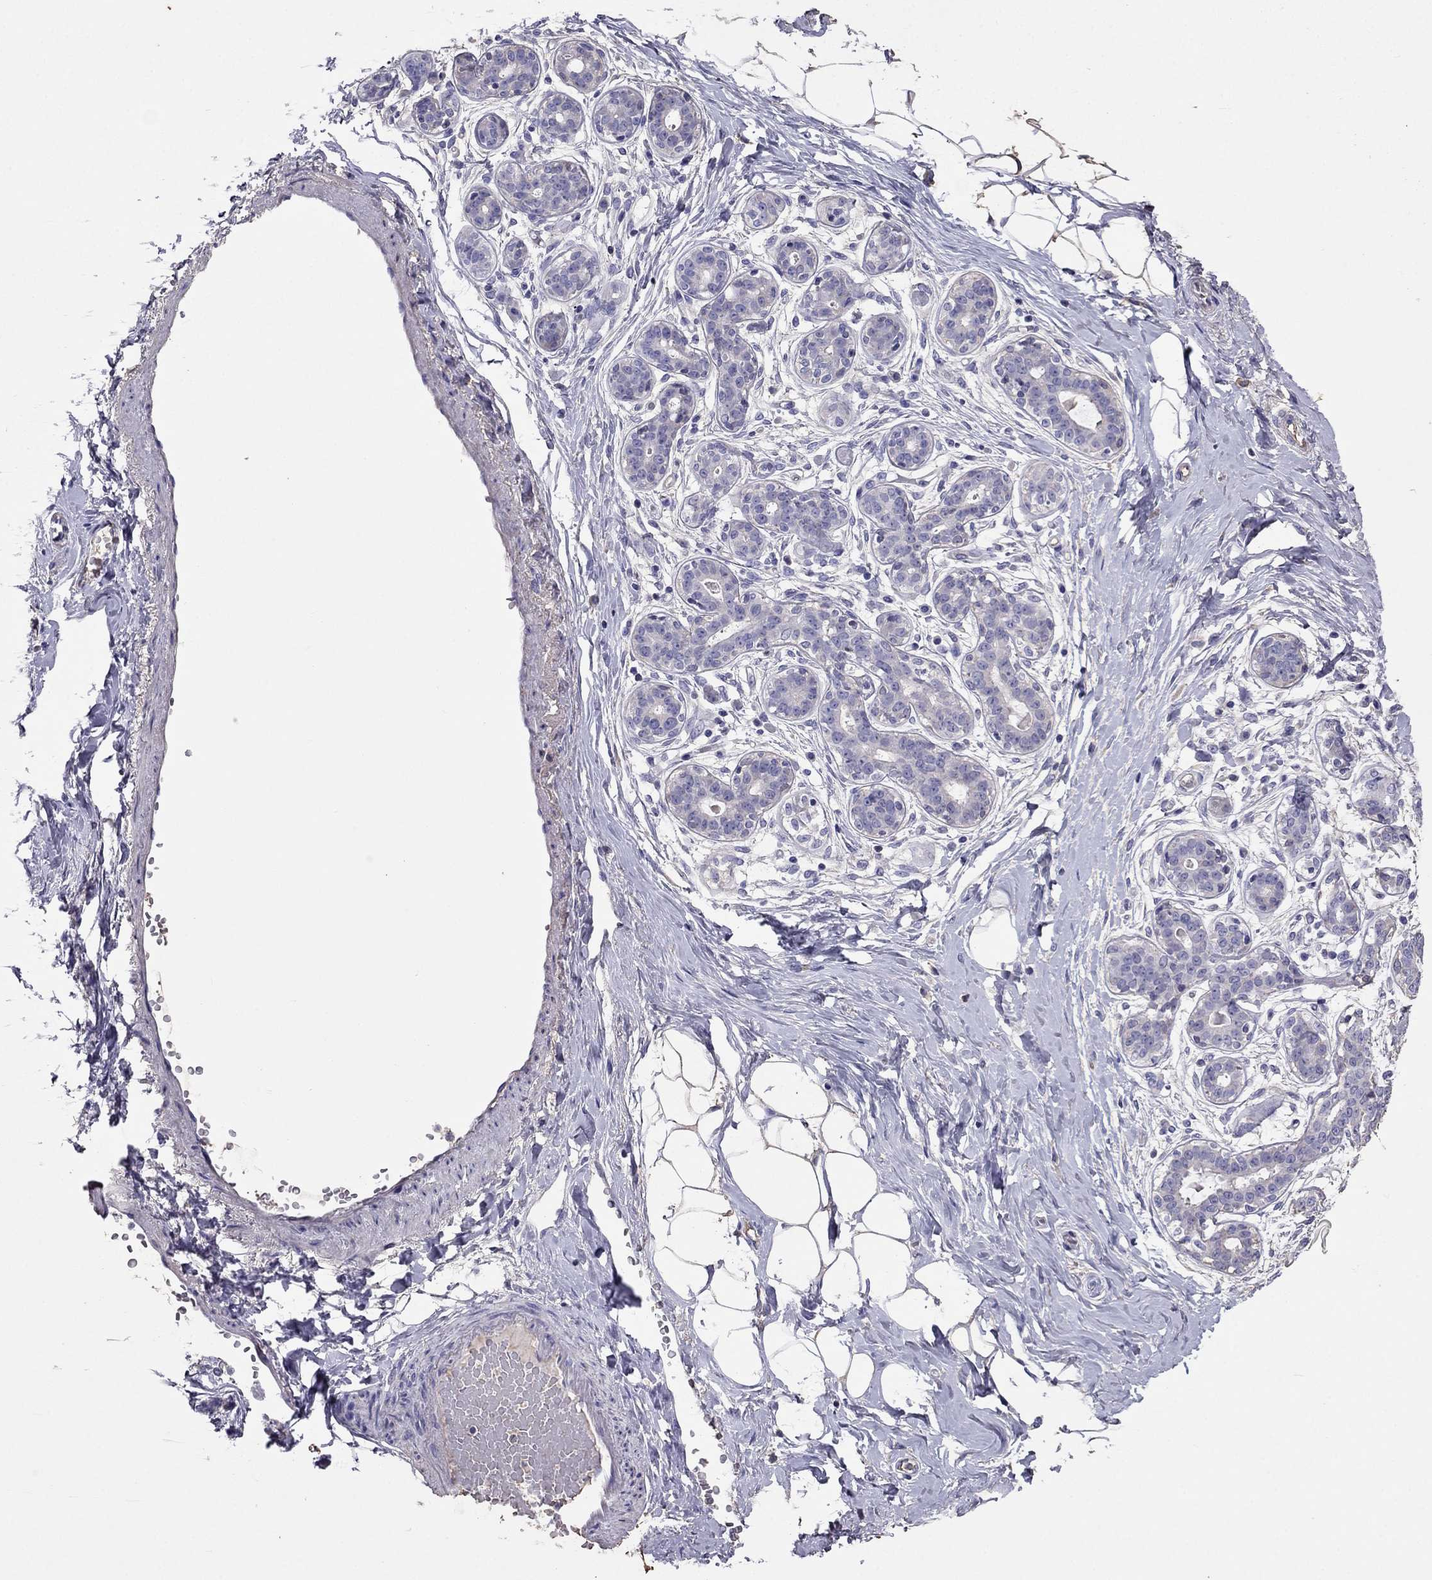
{"staining": {"intensity": "negative", "quantity": "none", "location": "none"}, "tissue": "breast", "cell_type": "Adipocytes", "image_type": "normal", "snomed": [{"axis": "morphology", "description": "Normal tissue, NOS"}, {"axis": "topography", "description": "Skin"}, {"axis": "topography", "description": "Breast"}], "caption": "An immunohistochemistry (IHC) histopathology image of unremarkable breast is shown. There is no staining in adipocytes of breast. (DAB immunohistochemistry visualized using brightfield microscopy, high magnification).", "gene": "TBC1D21", "patient": {"sex": "female", "age": 43}}